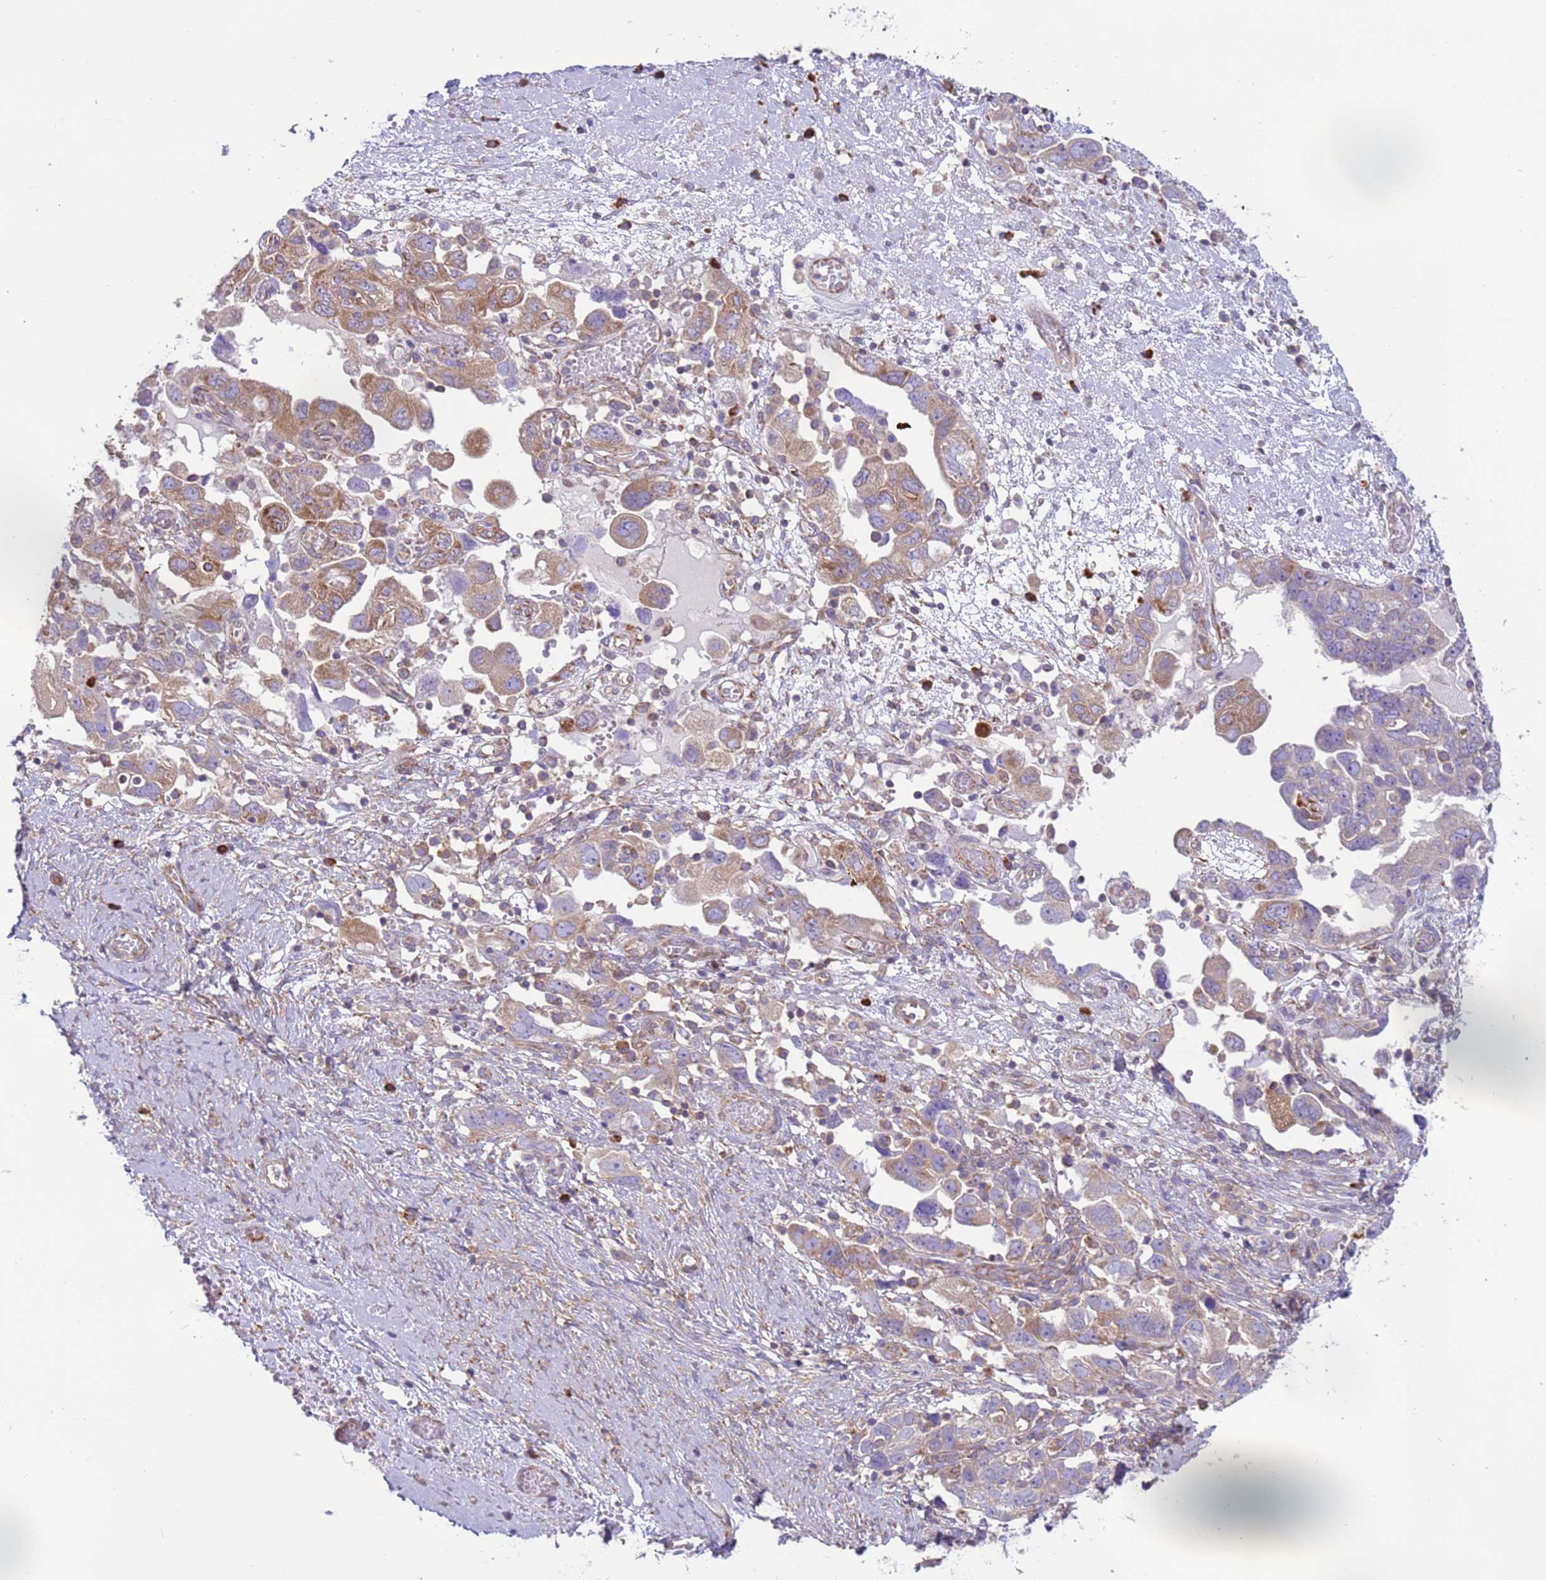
{"staining": {"intensity": "moderate", "quantity": "25%-75%", "location": "cytoplasmic/membranous"}, "tissue": "ovarian cancer", "cell_type": "Tumor cells", "image_type": "cancer", "snomed": [{"axis": "morphology", "description": "Carcinoma, NOS"}, {"axis": "morphology", "description": "Cystadenocarcinoma, serous, NOS"}, {"axis": "topography", "description": "Ovary"}], "caption": "Ovarian cancer (carcinoma) stained for a protein (brown) exhibits moderate cytoplasmic/membranous positive expression in approximately 25%-75% of tumor cells.", "gene": "VARS1", "patient": {"sex": "female", "age": 69}}